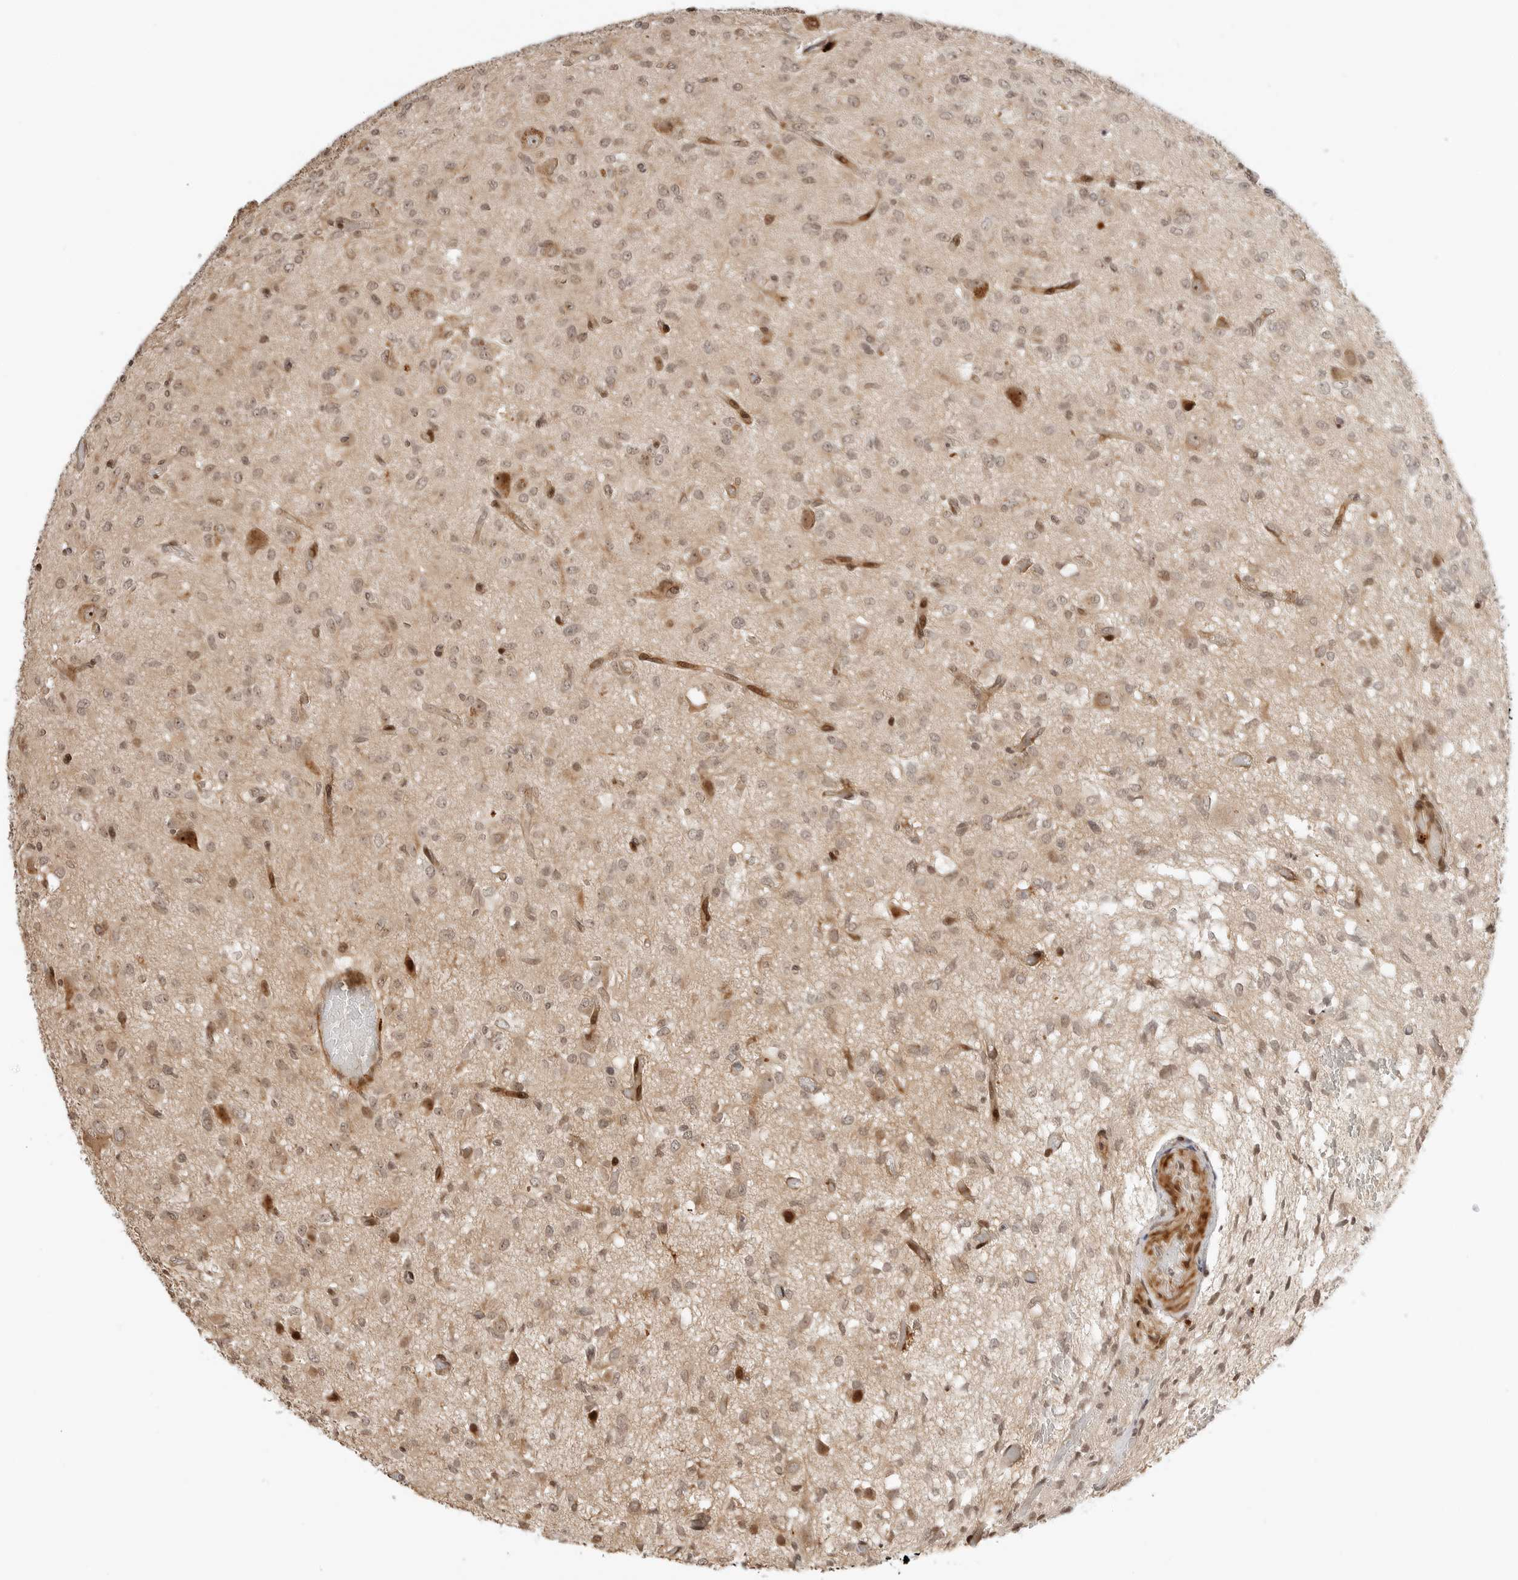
{"staining": {"intensity": "weak", "quantity": ">75%", "location": "nuclear"}, "tissue": "glioma", "cell_type": "Tumor cells", "image_type": "cancer", "snomed": [{"axis": "morphology", "description": "Glioma, malignant, High grade"}, {"axis": "topography", "description": "Brain"}], "caption": "Tumor cells show weak nuclear staining in about >75% of cells in malignant glioma (high-grade).", "gene": "GEM", "patient": {"sex": "female", "age": 59}}